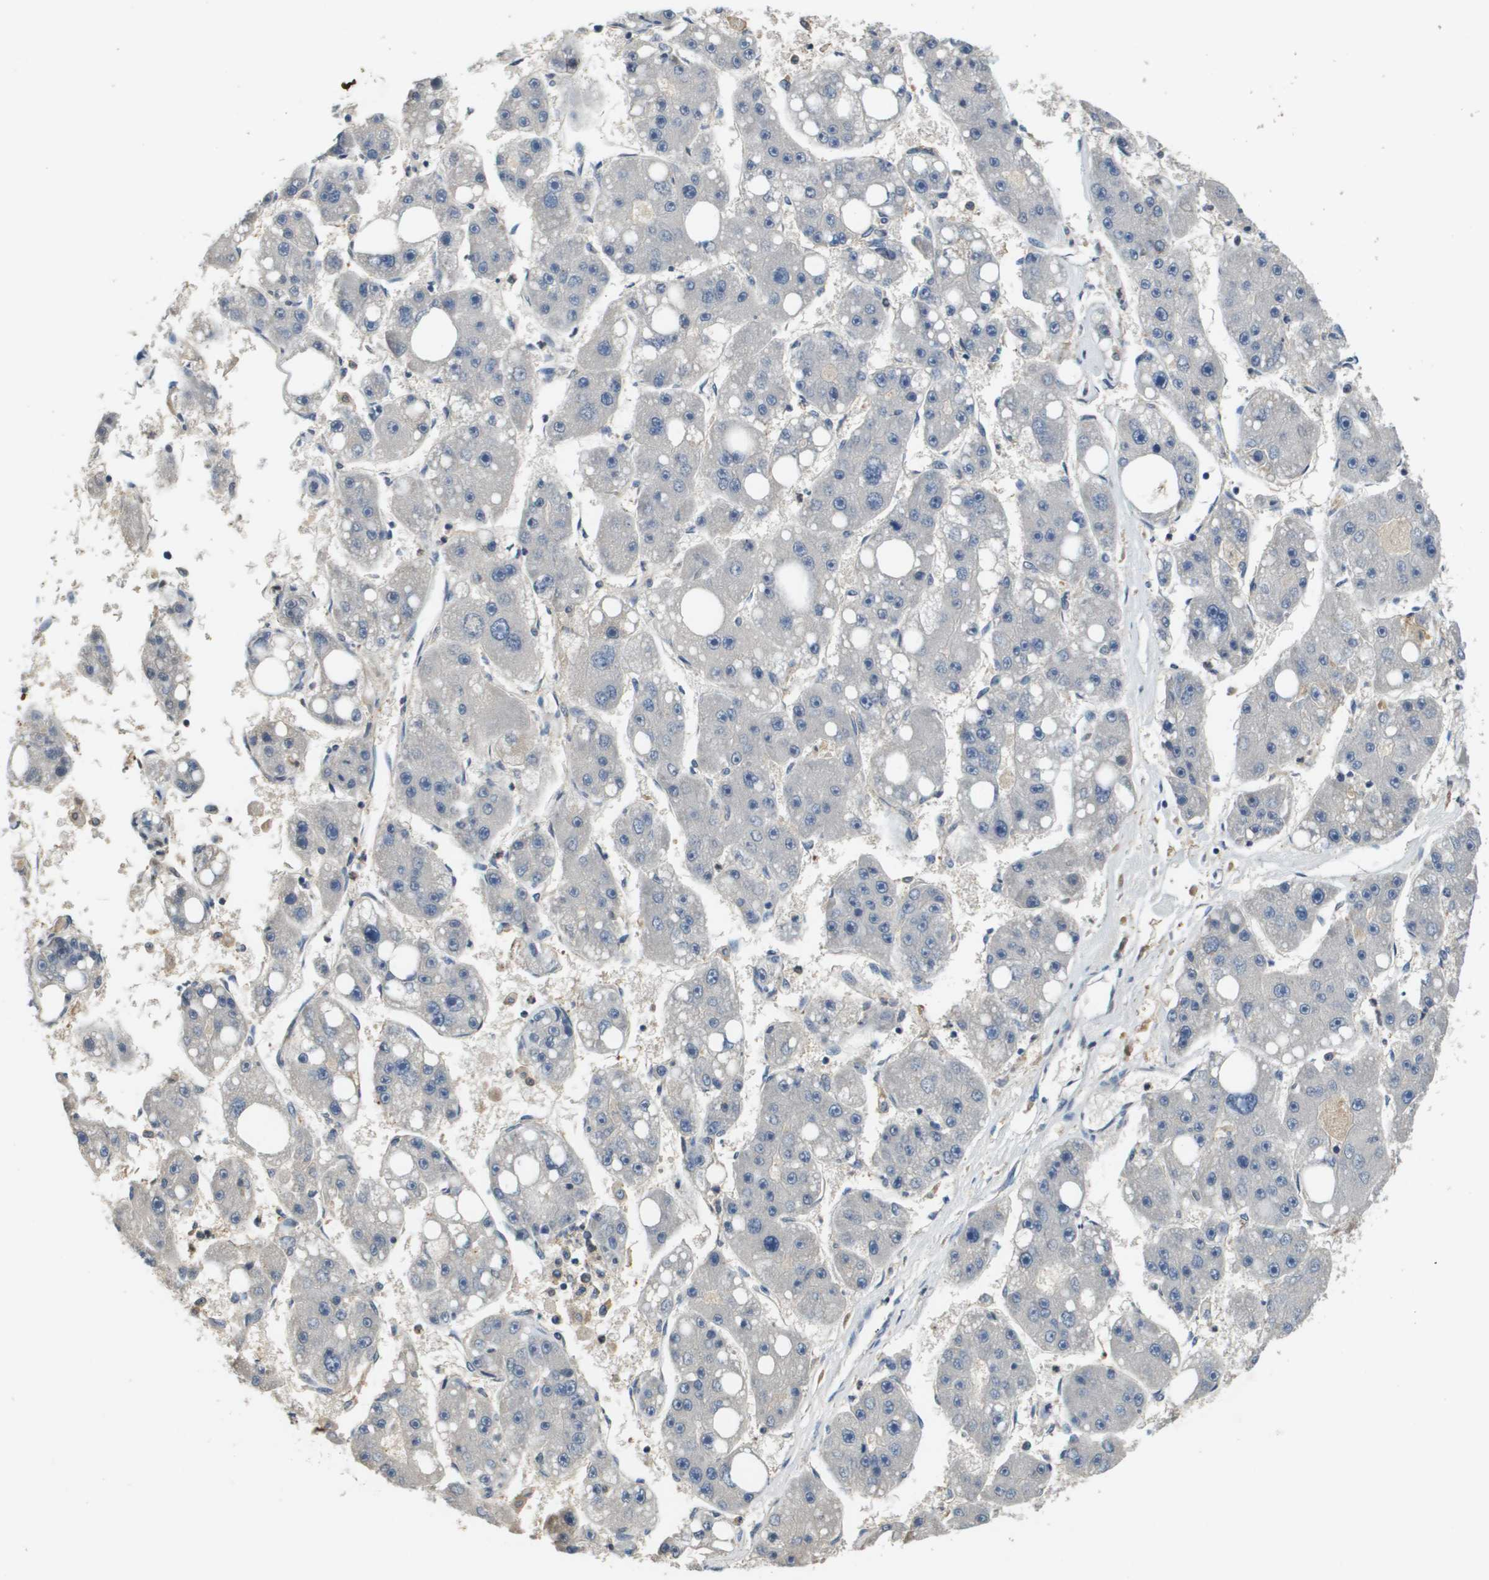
{"staining": {"intensity": "negative", "quantity": "none", "location": "none"}, "tissue": "liver cancer", "cell_type": "Tumor cells", "image_type": "cancer", "snomed": [{"axis": "morphology", "description": "Carcinoma, Hepatocellular, NOS"}, {"axis": "topography", "description": "Liver"}], "caption": "Image shows no protein positivity in tumor cells of hepatocellular carcinoma (liver) tissue.", "gene": "SLC16A3", "patient": {"sex": "female", "age": 61}}